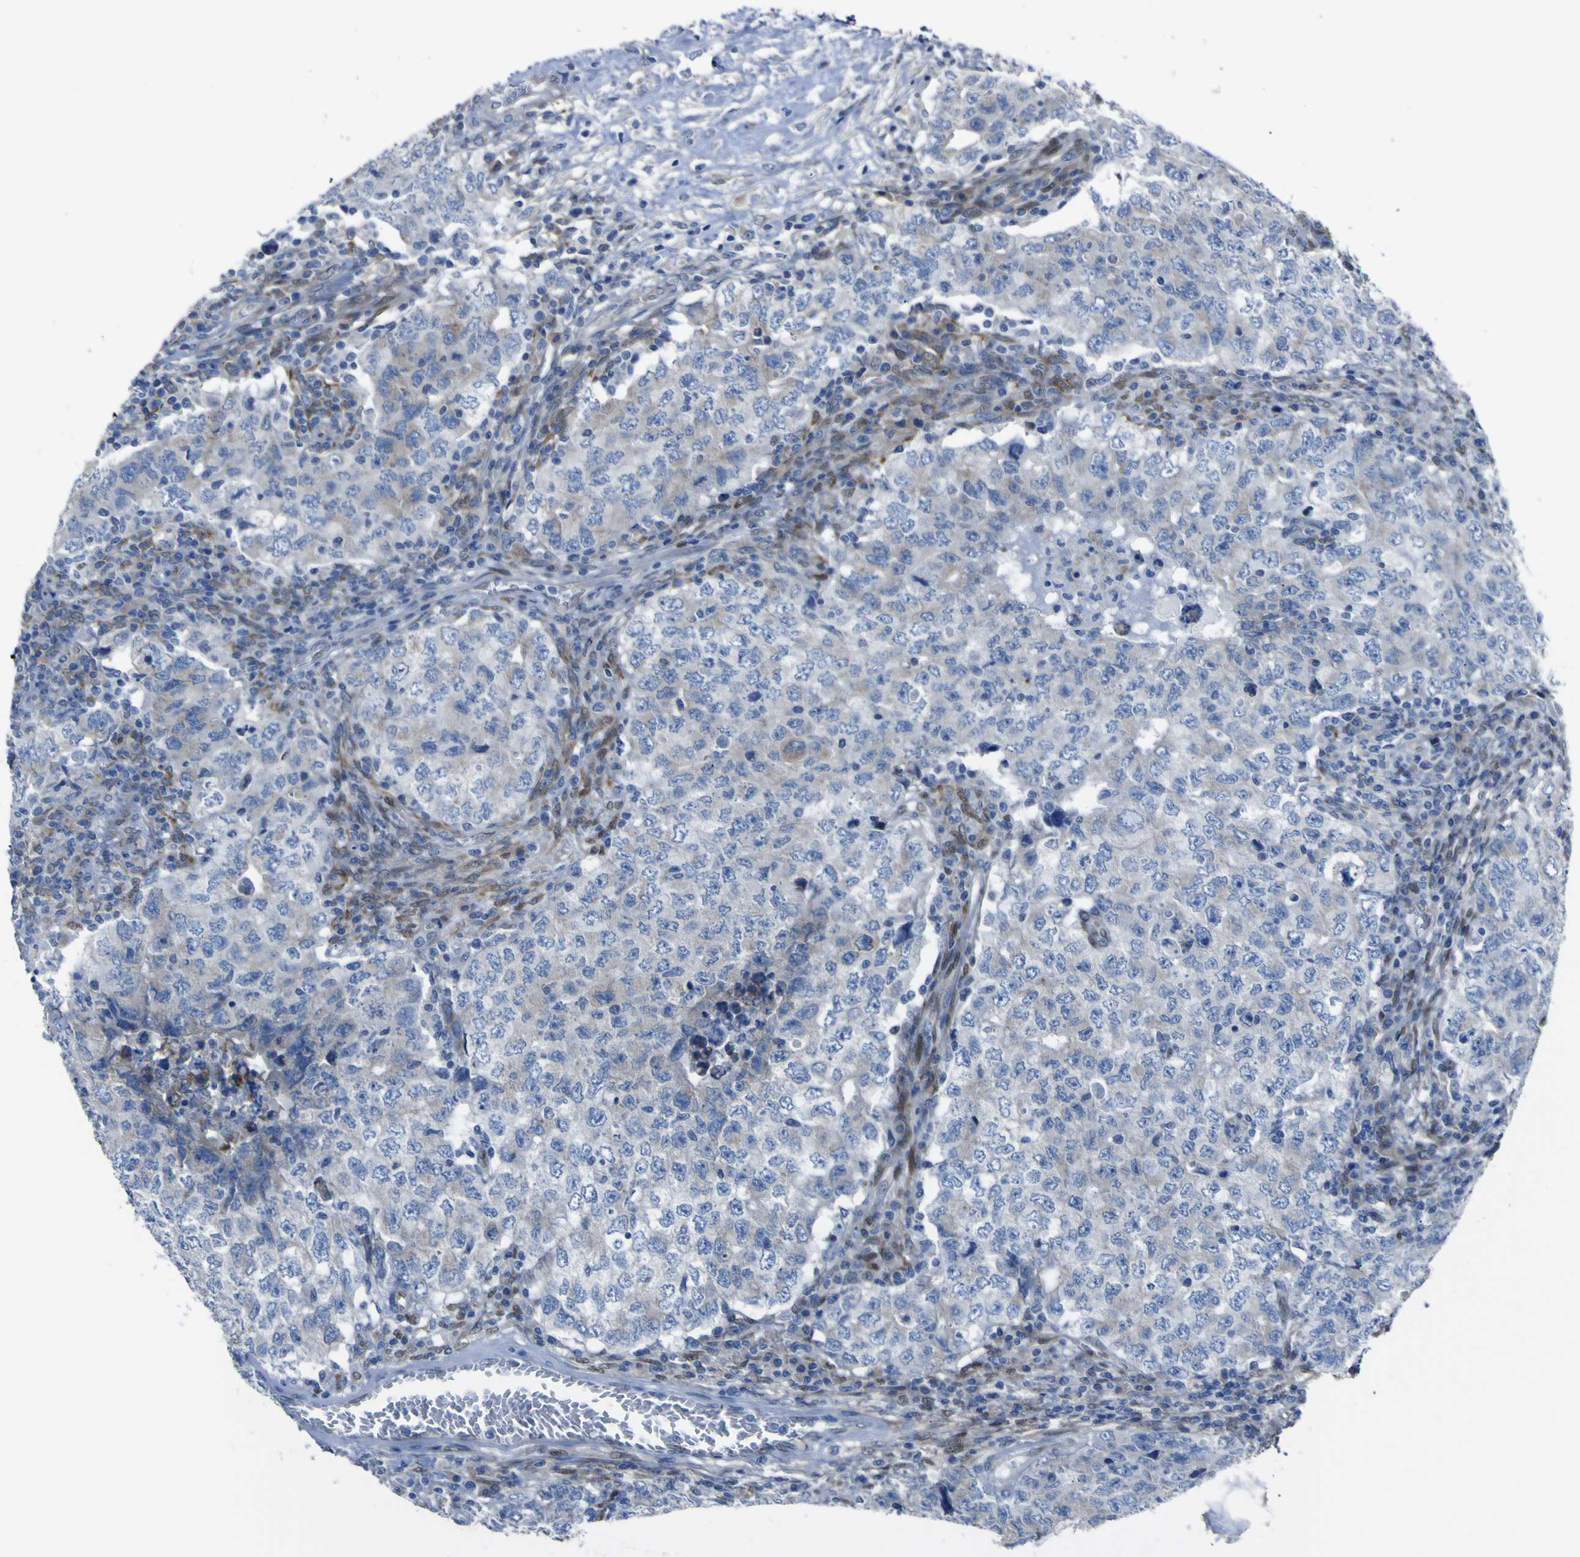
{"staining": {"intensity": "weak", "quantity": "<25%", "location": "cytoplasmic/membranous"}, "tissue": "testis cancer", "cell_type": "Tumor cells", "image_type": "cancer", "snomed": [{"axis": "morphology", "description": "Carcinoma, Embryonal, NOS"}, {"axis": "topography", "description": "Testis"}], "caption": "An image of testis cancer stained for a protein displays no brown staining in tumor cells. (Brightfield microscopy of DAB (3,3'-diaminobenzidine) IHC at high magnification).", "gene": "LRRN1", "patient": {"sex": "male", "age": 26}}